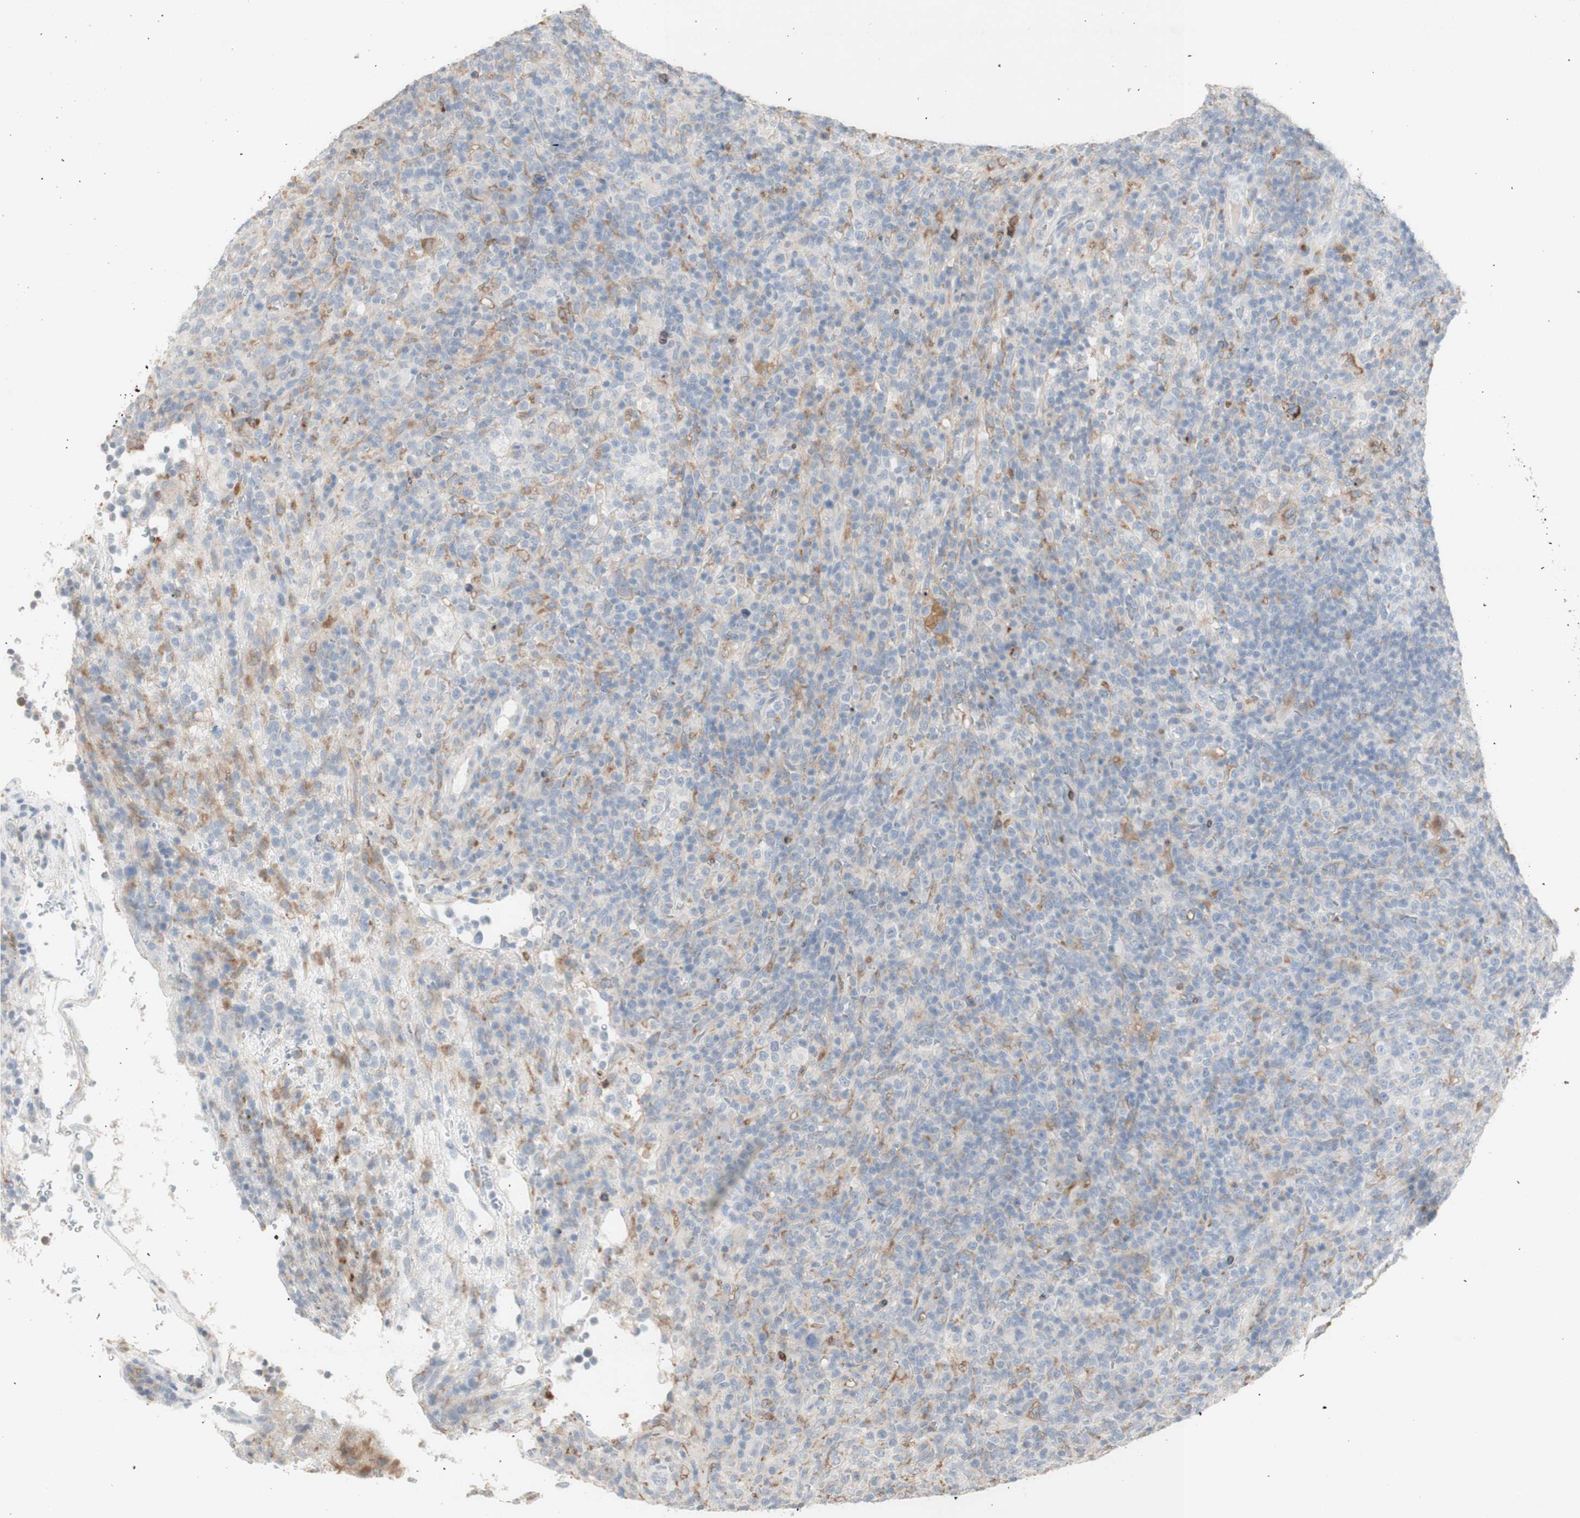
{"staining": {"intensity": "negative", "quantity": "none", "location": "none"}, "tissue": "lymphoma", "cell_type": "Tumor cells", "image_type": "cancer", "snomed": [{"axis": "morphology", "description": "Malignant lymphoma, non-Hodgkin's type, High grade"}, {"axis": "topography", "description": "Lymph node"}], "caption": "Tumor cells are negative for brown protein staining in malignant lymphoma, non-Hodgkin's type (high-grade).", "gene": "ATP6V1B1", "patient": {"sex": "female", "age": 76}}